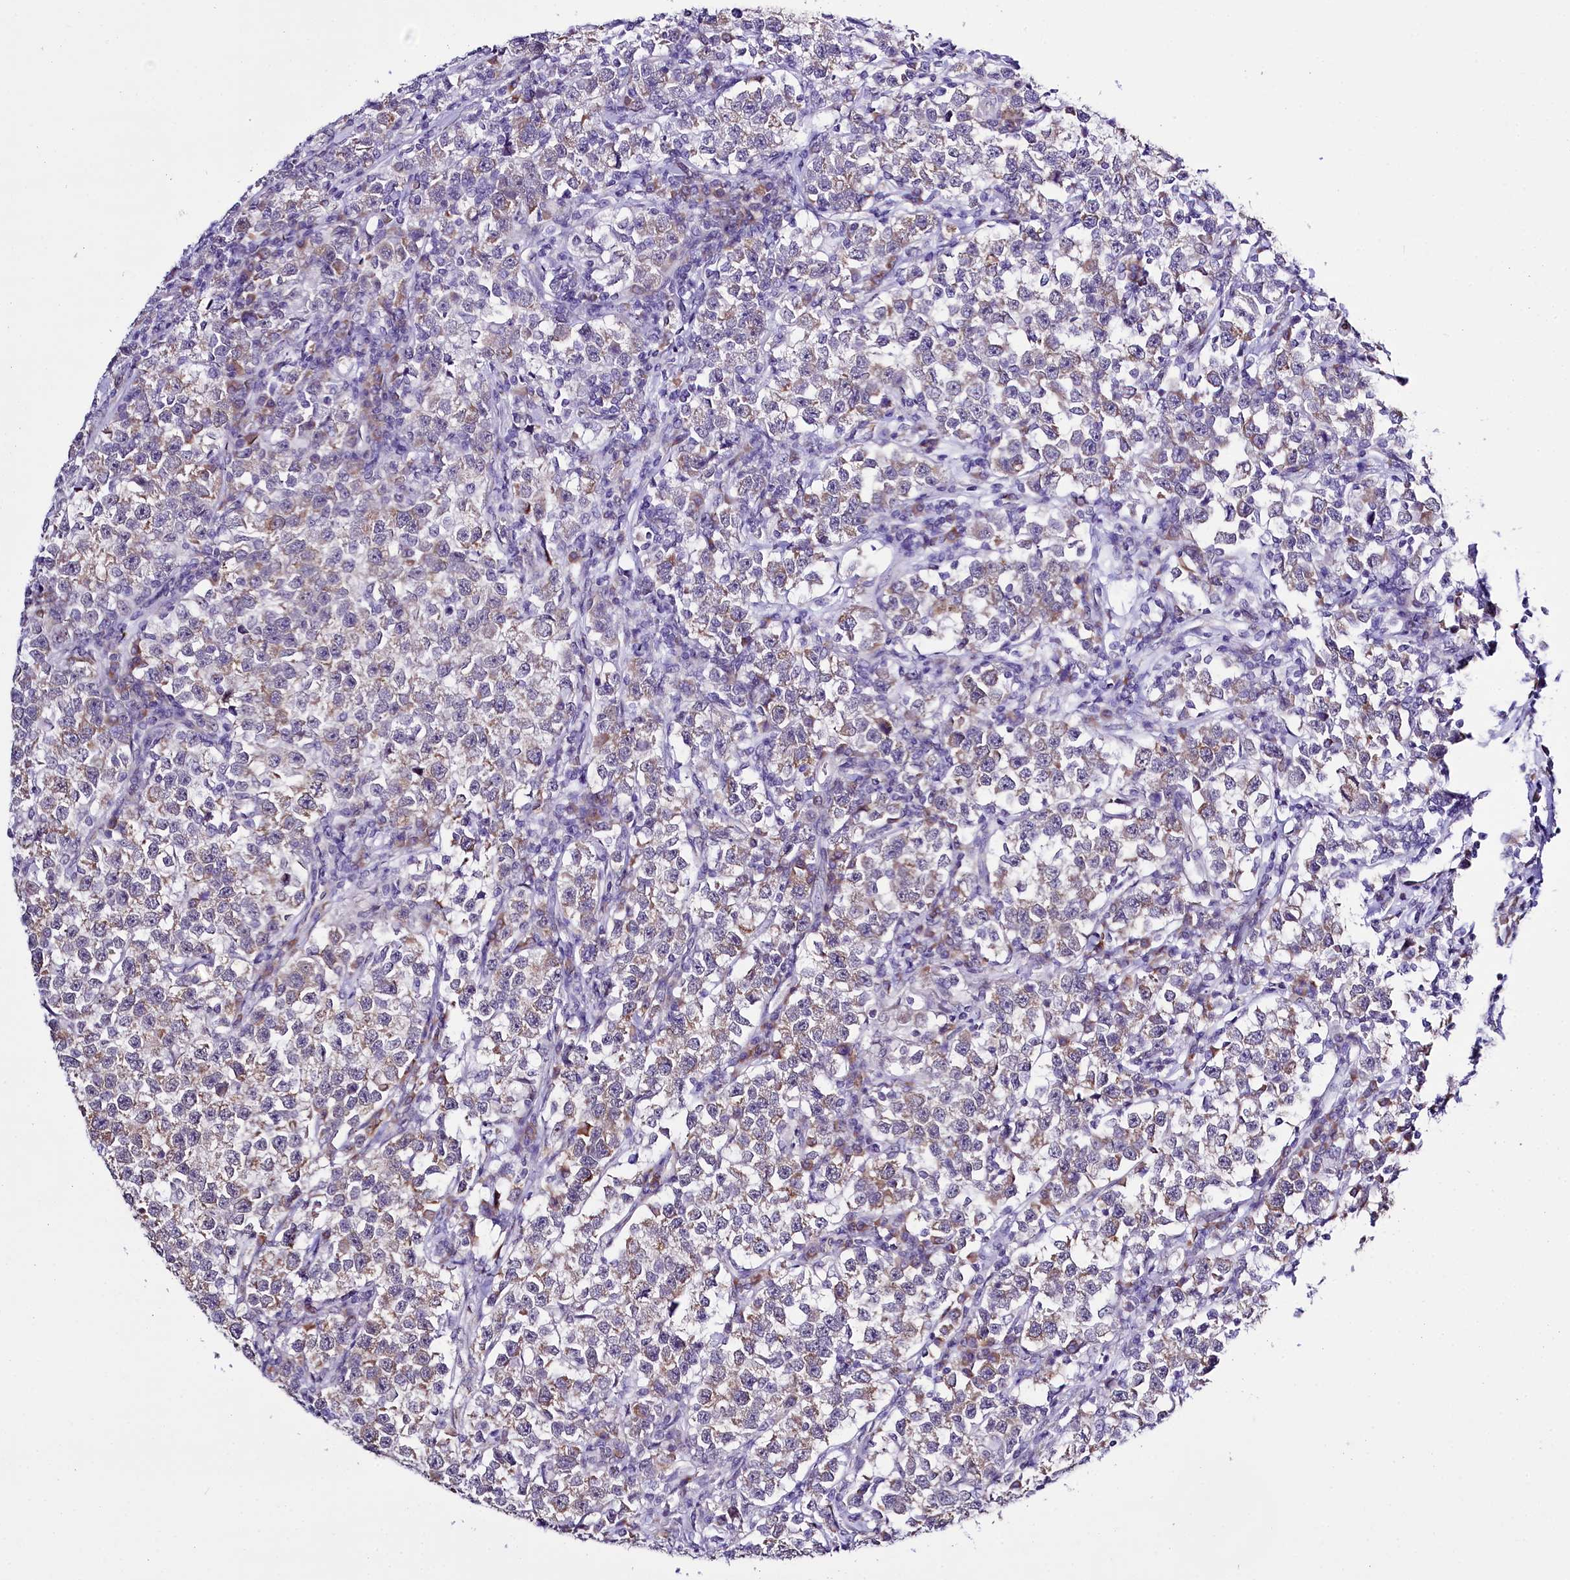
{"staining": {"intensity": "weak", "quantity": "25%-75%", "location": "cytoplasmic/membranous"}, "tissue": "testis cancer", "cell_type": "Tumor cells", "image_type": "cancer", "snomed": [{"axis": "morphology", "description": "Normal tissue, NOS"}, {"axis": "morphology", "description": "Seminoma, NOS"}, {"axis": "topography", "description": "Testis"}], "caption": "A photomicrograph of human seminoma (testis) stained for a protein reveals weak cytoplasmic/membranous brown staining in tumor cells. Immunohistochemistry (ihc) stains the protein in brown and the nuclei are stained blue.", "gene": "SPATS2", "patient": {"sex": "male", "age": 43}}